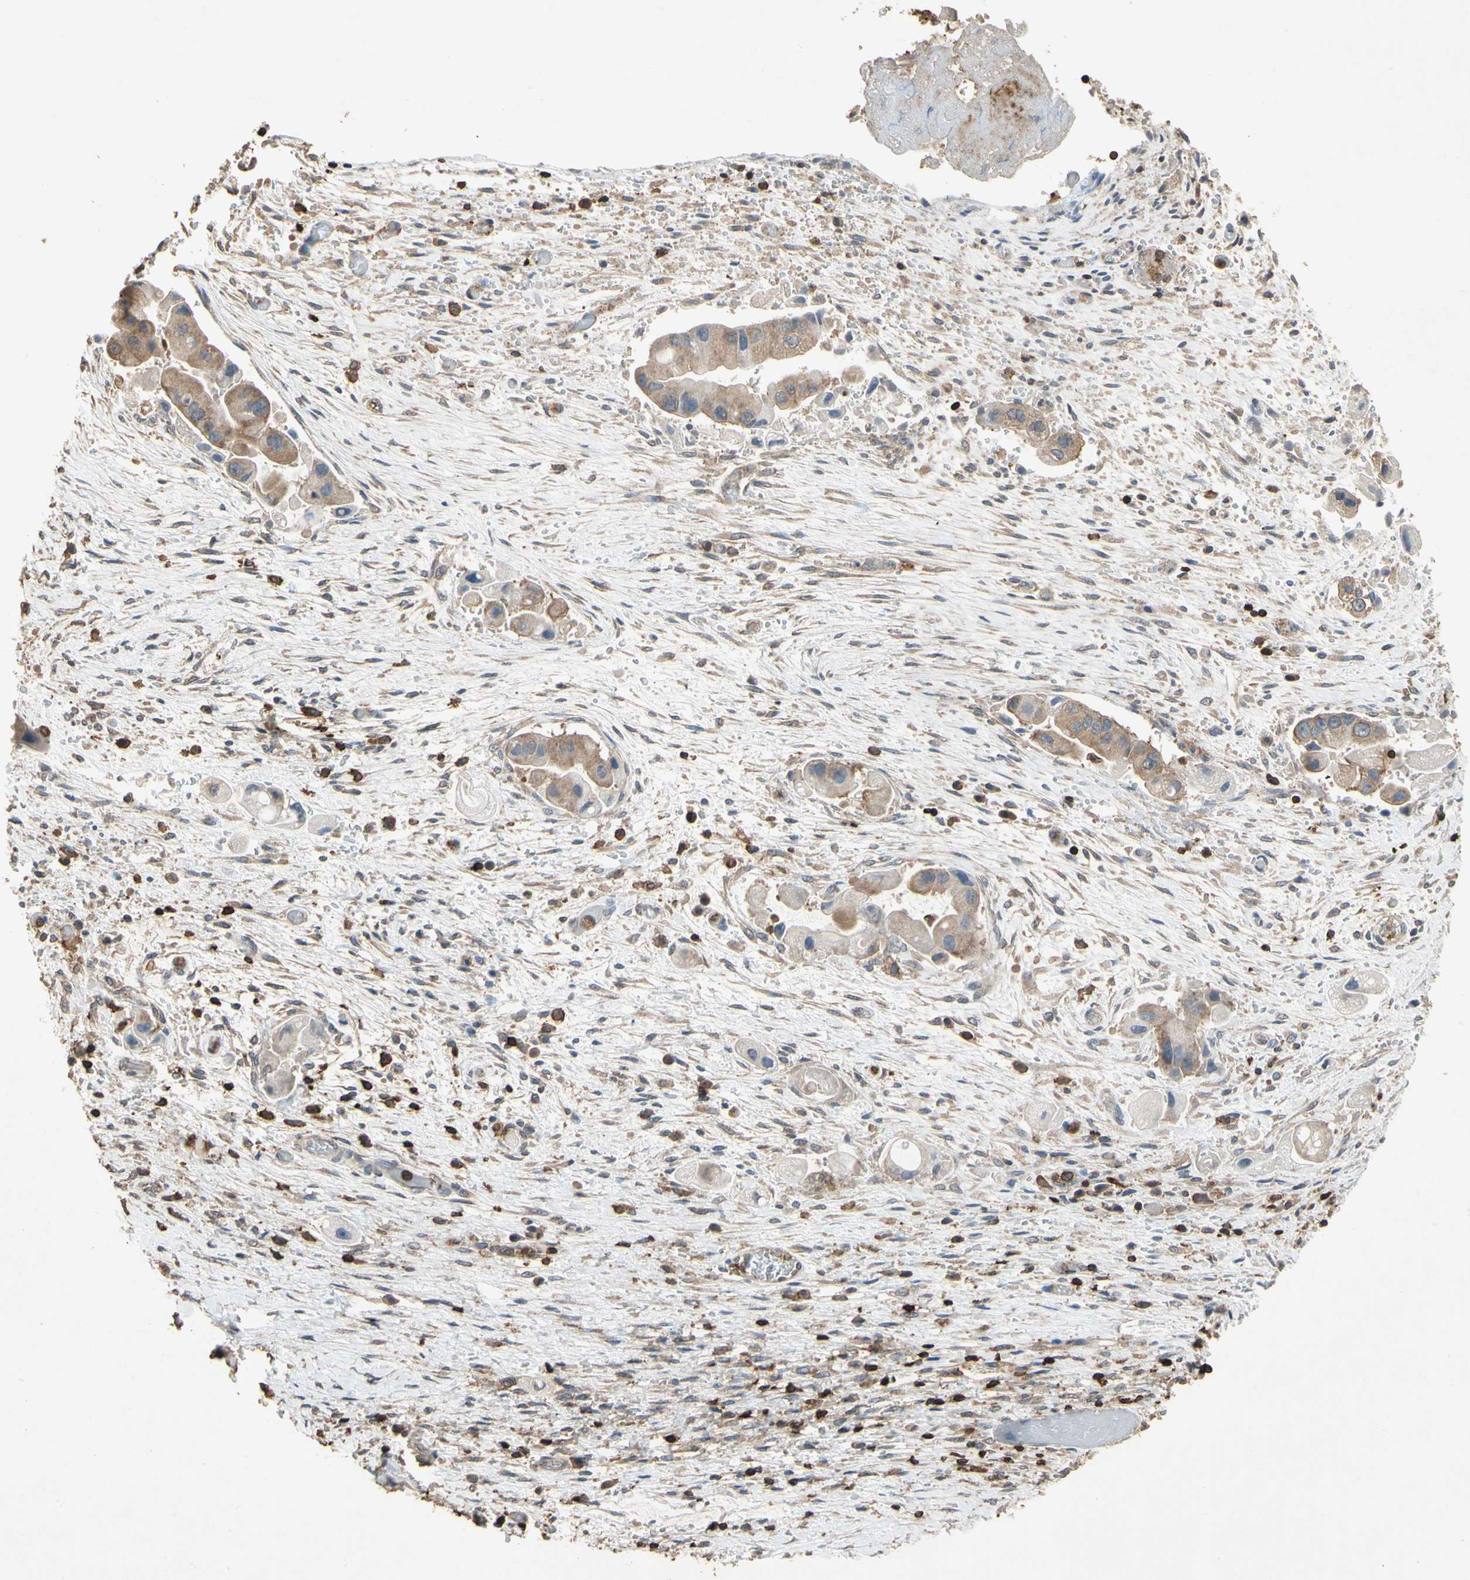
{"staining": {"intensity": "weak", "quantity": ">75%", "location": "cytoplasmic/membranous"}, "tissue": "liver cancer", "cell_type": "Tumor cells", "image_type": "cancer", "snomed": [{"axis": "morphology", "description": "Normal tissue, NOS"}, {"axis": "morphology", "description": "Cholangiocarcinoma"}, {"axis": "topography", "description": "Liver"}, {"axis": "topography", "description": "Peripheral nerve tissue"}], "caption": "Immunohistochemistry (DAB (3,3'-diaminobenzidine)) staining of human liver cancer demonstrates weak cytoplasmic/membranous protein positivity in about >75% of tumor cells.", "gene": "MAP3K10", "patient": {"sex": "male", "age": 50}}